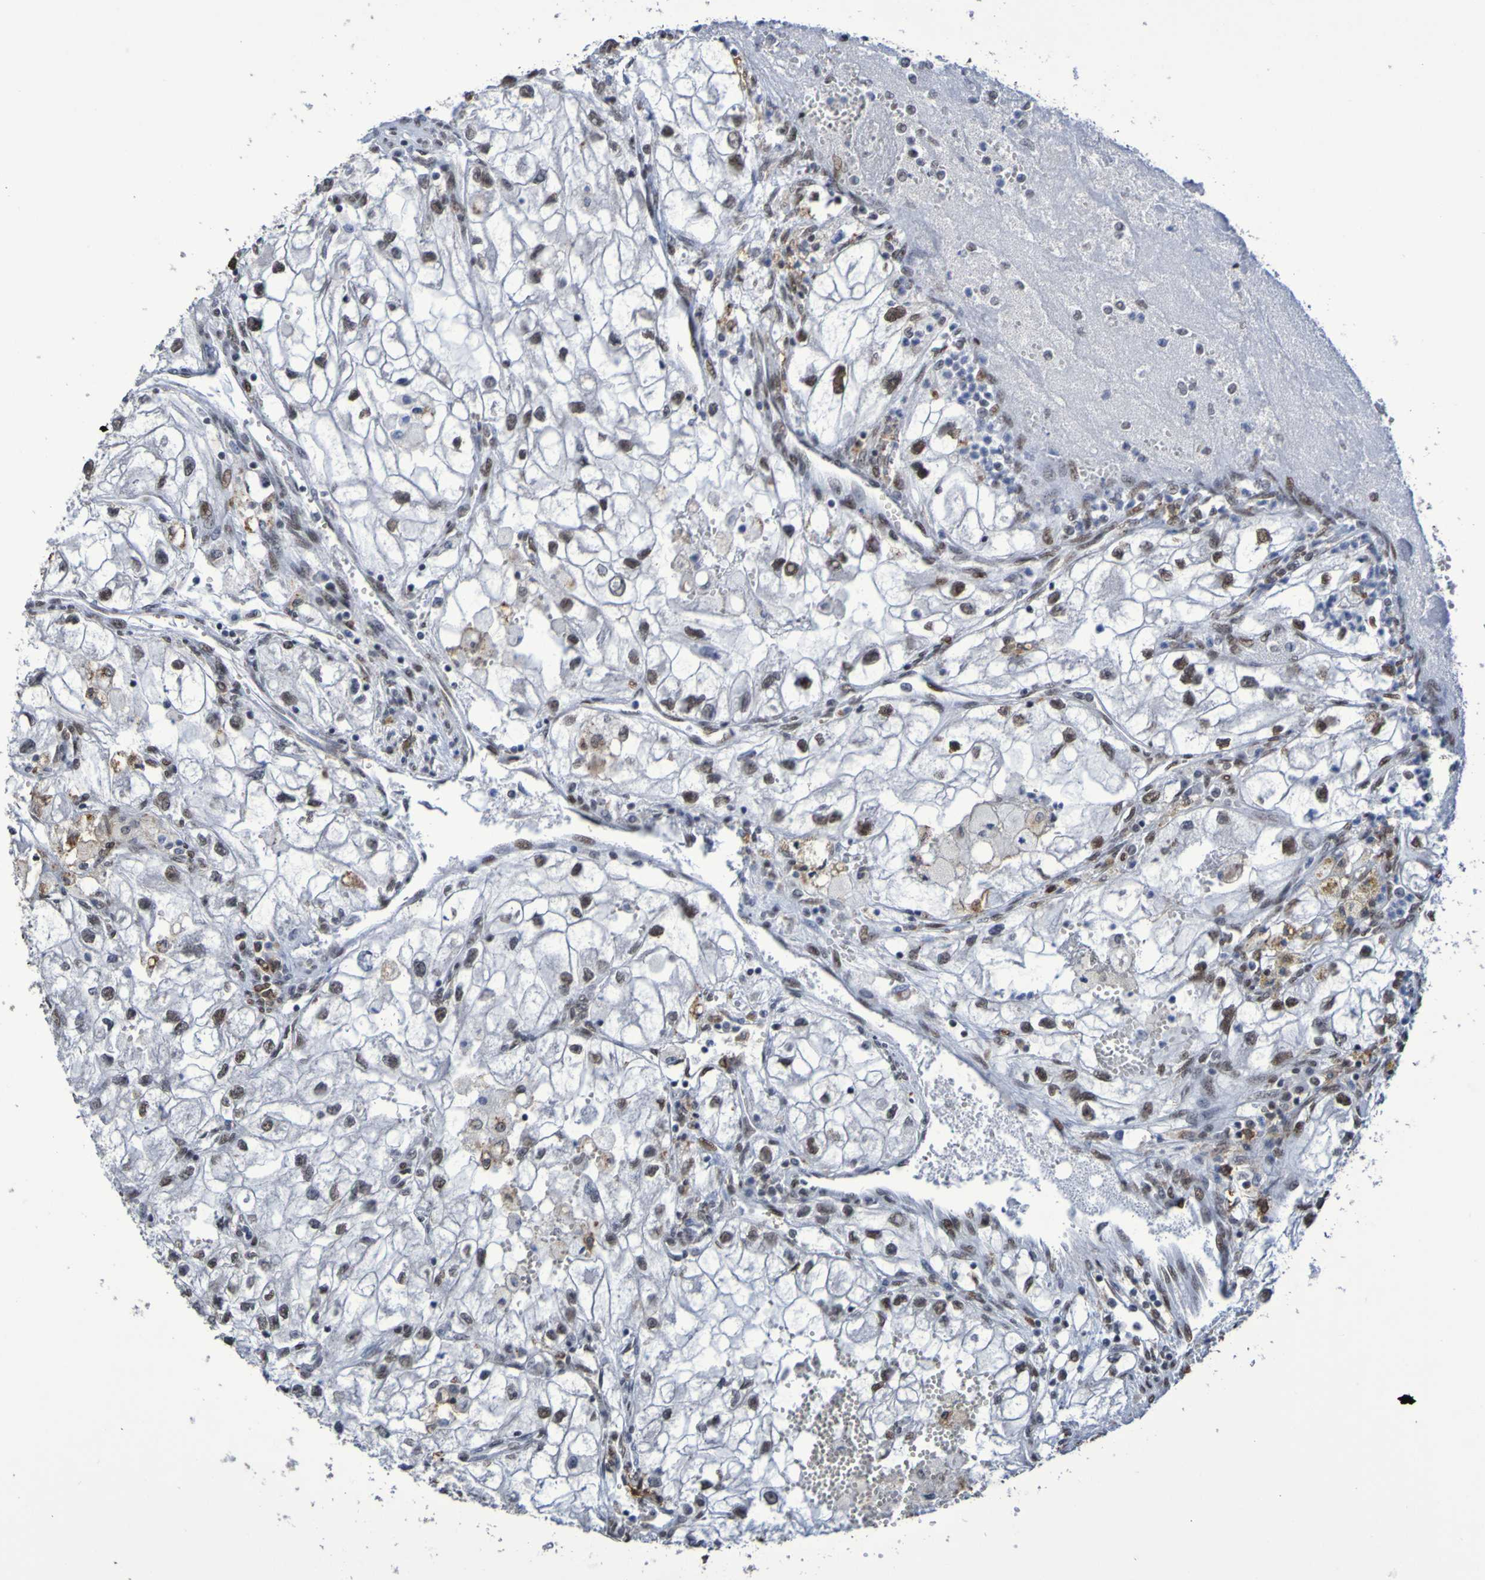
{"staining": {"intensity": "moderate", "quantity": "25%-75%", "location": "nuclear"}, "tissue": "renal cancer", "cell_type": "Tumor cells", "image_type": "cancer", "snomed": [{"axis": "morphology", "description": "Adenocarcinoma, NOS"}, {"axis": "topography", "description": "Kidney"}], "caption": "There is medium levels of moderate nuclear positivity in tumor cells of renal cancer, as demonstrated by immunohistochemical staining (brown color).", "gene": "MRTFB", "patient": {"sex": "female", "age": 70}}